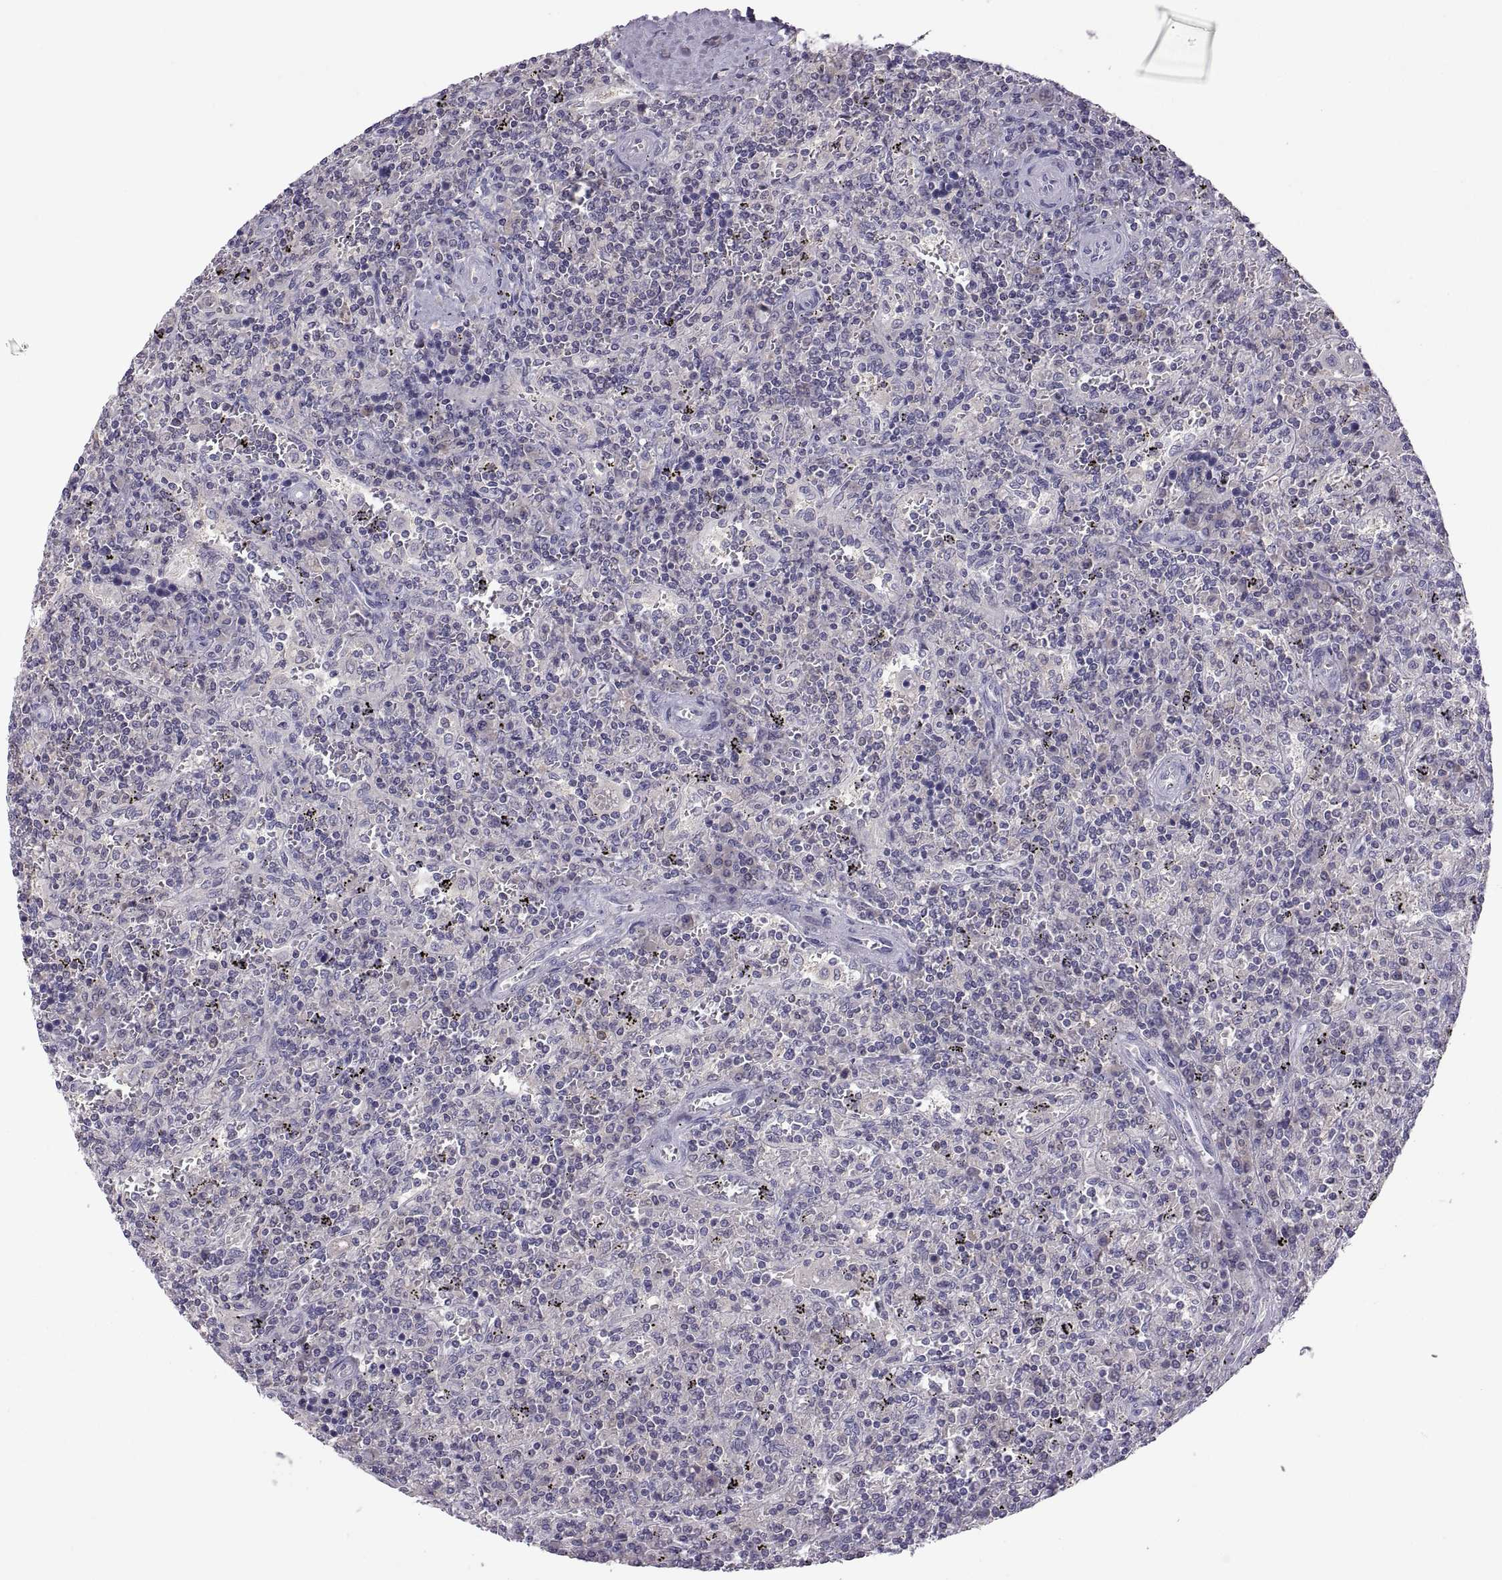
{"staining": {"intensity": "negative", "quantity": "none", "location": "none"}, "tissue": "lymphoma", "cell_type": "Tumor cells", "image_type": "cancer", "snomed": [{"axis": "morphology", "description": "Malignant lymphoma, non-Hodgkin's type, Low grade"}, {"axis": "topography", "description": "Spleen"}], "caption": "High power microscopy image of an IHC micrograph of malignant lymphoma, non-Hodgkin's type (low-grade), revealing no significant expression in tumor cells. The staining is performed using DAB brown chromogen with nuclei counter-stained in using hematoxylin.", "gene": "FGF9", "patient": {"sex": "male", "age": 62}}